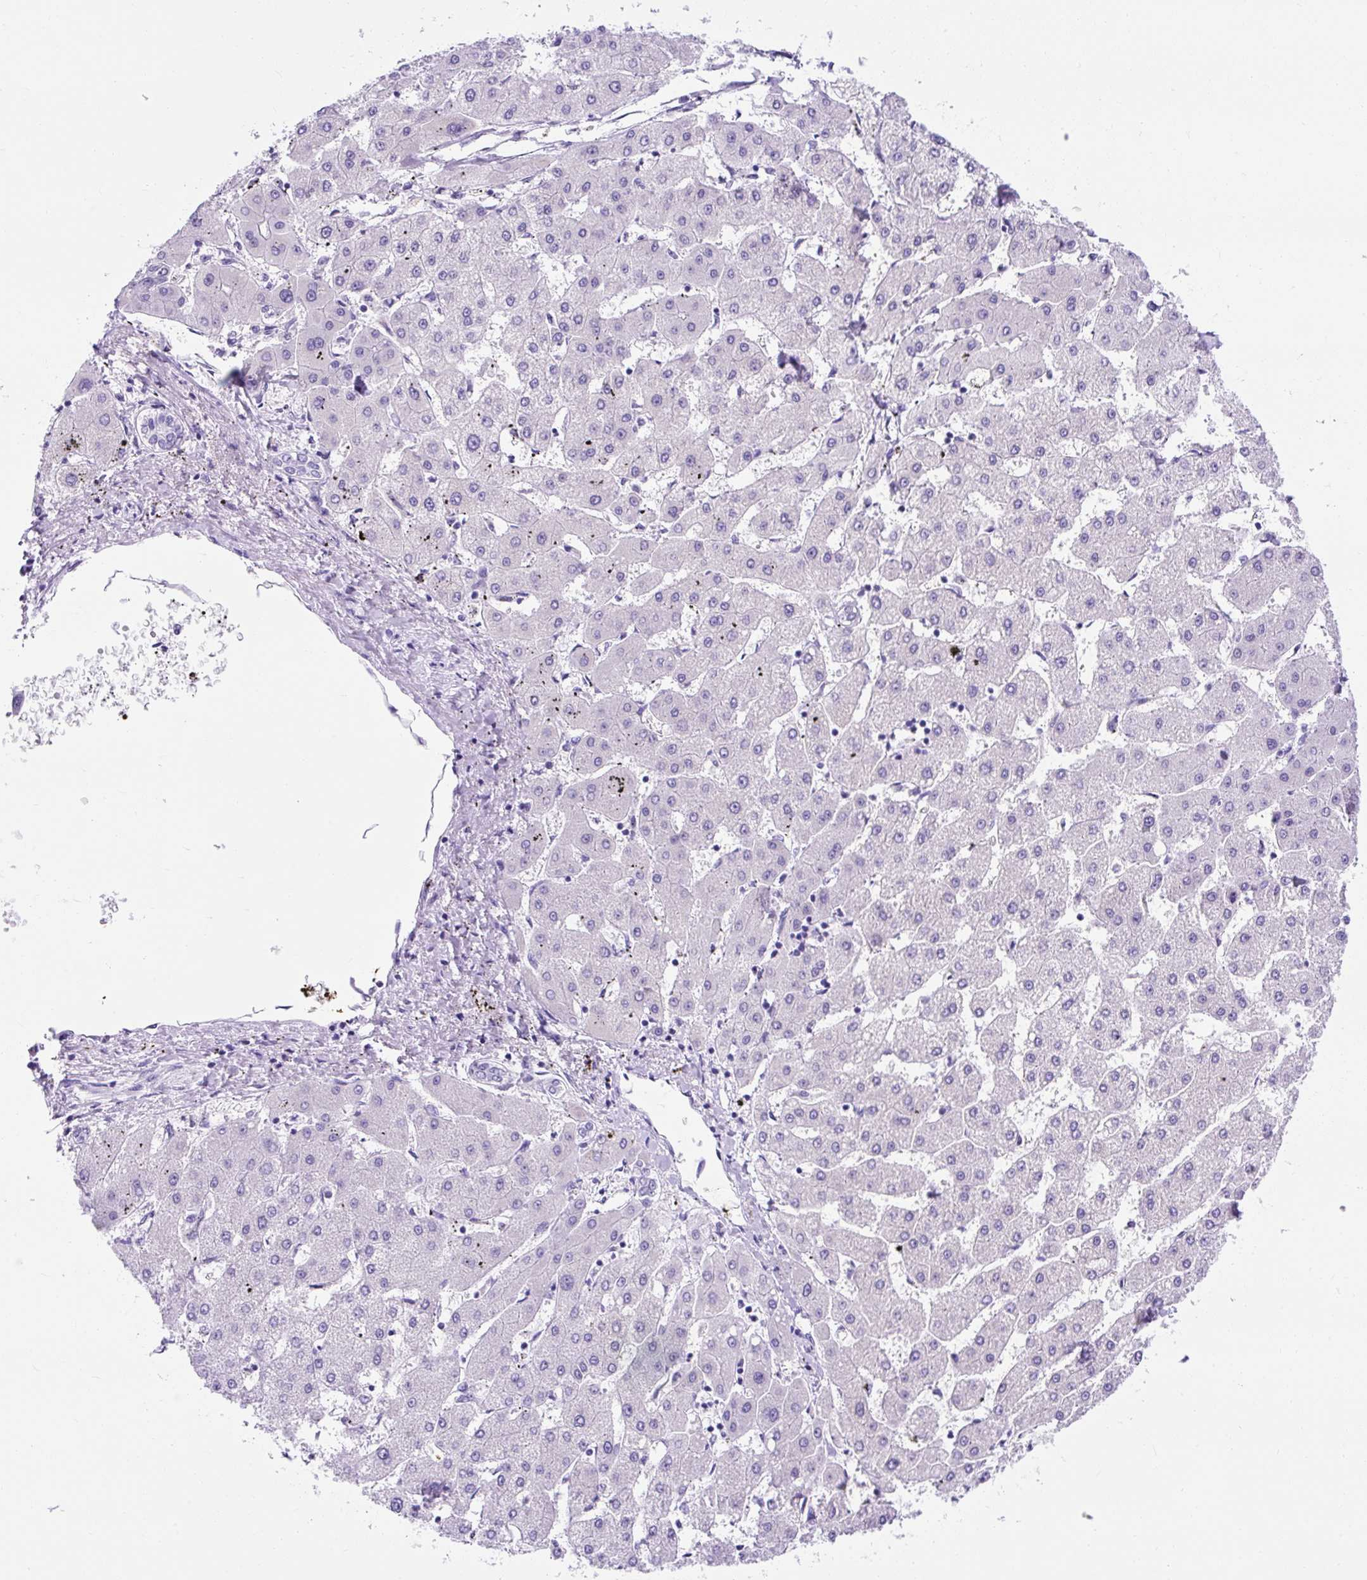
{"staining": {"intensity": "negative", "quantity": "none", "location": "none"}, "tissue": "liver cancer", "cell_type": "Tumor cells", "image_type": "cancer", "snomed": [{"axis": "morphology", "description": "Cholangiocarcinoma"}, {"axis": "topography", "description": "Liver"}], "caption": "High power microscopy photomicrograph of an IHC histopathology image of liver cancer, revealing no significant expression in tumor cells. Nuclei are stained in blue.", "gene": "KRT12", "patient": {"sex": "male", "age": 59}}